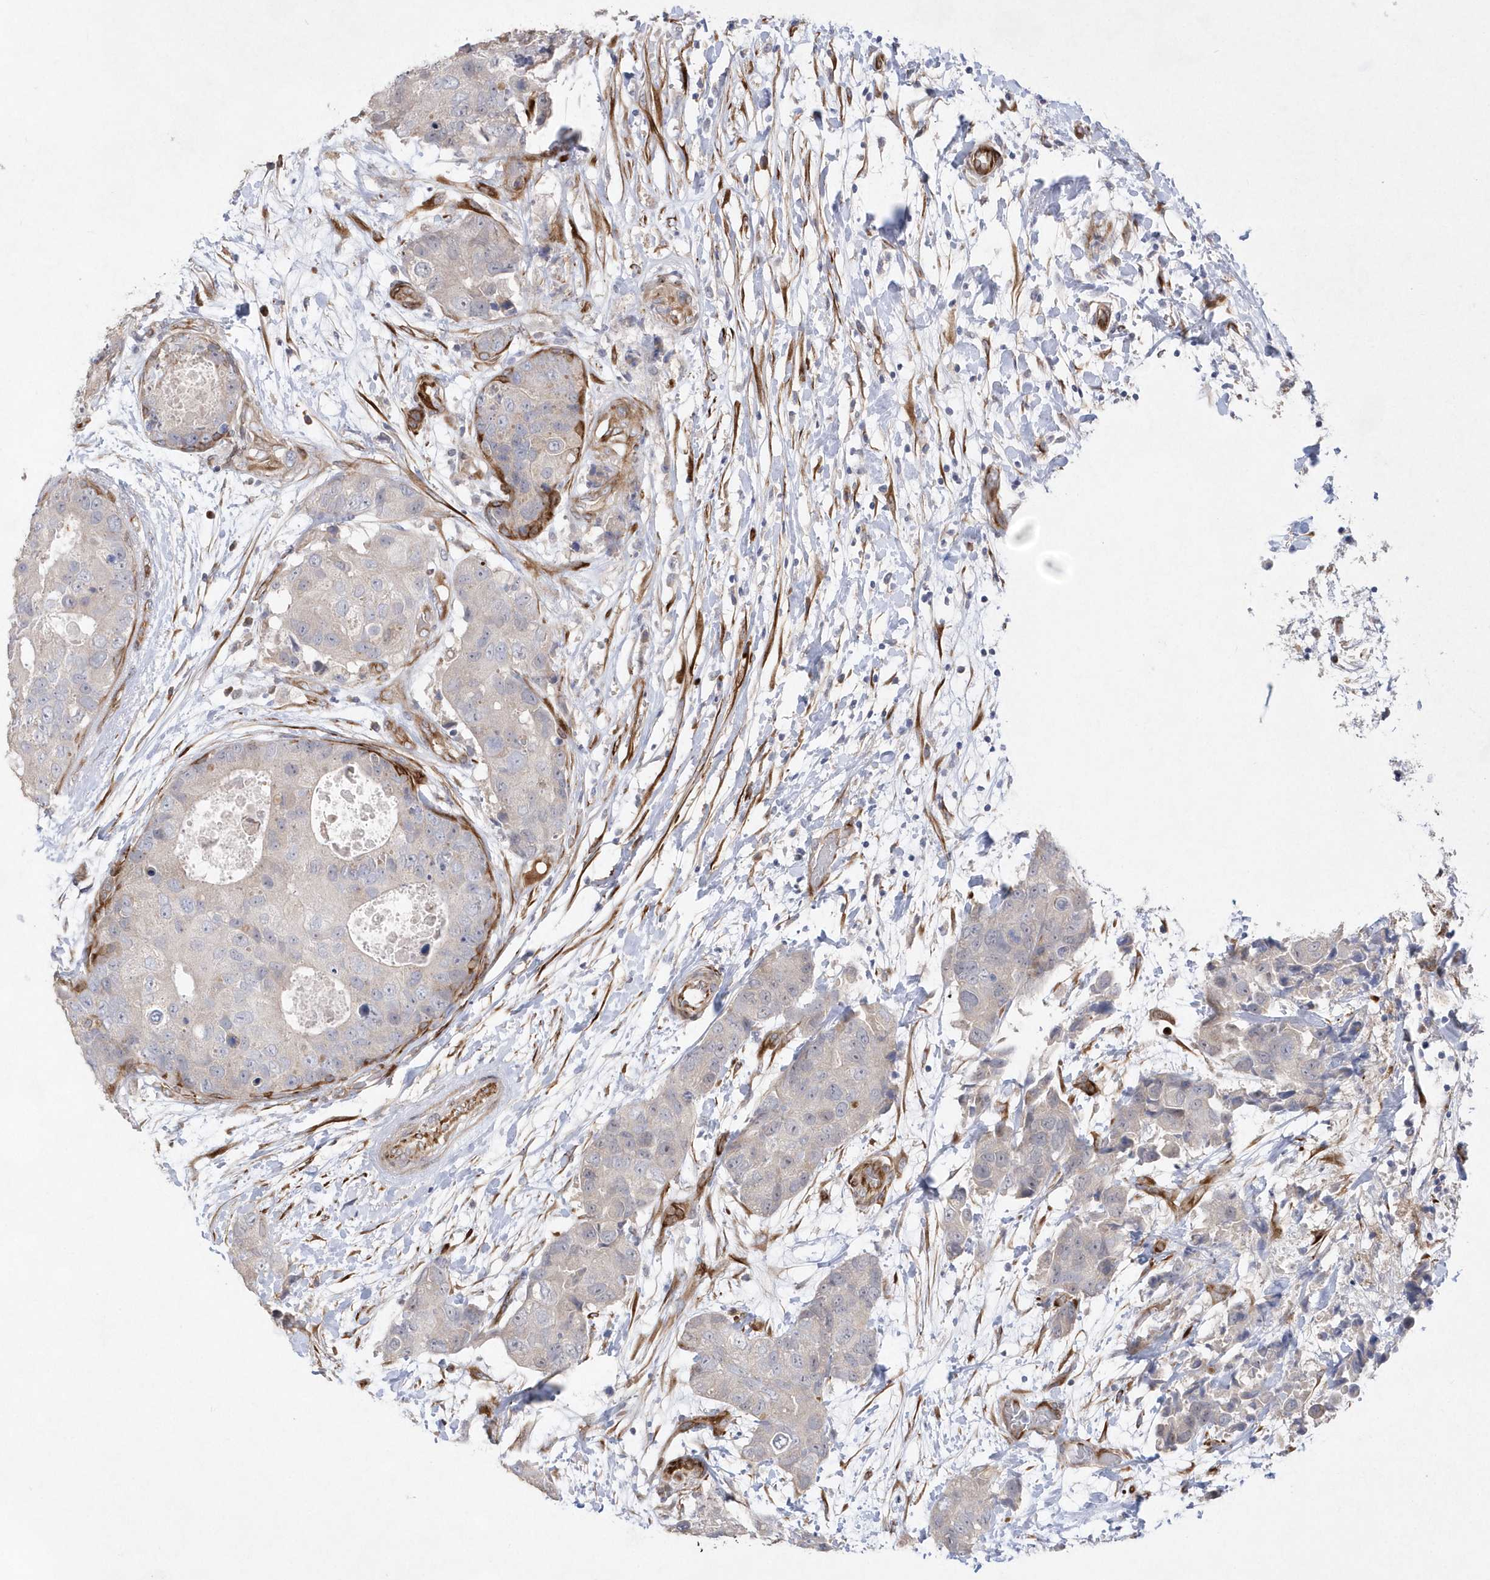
{"staining": {"intensity": "negative", "quantity": "none", "location": "none"}, "tissue": "breast cancer", "cell_type": "Tumor cells", "image_type": "cancer", "snomed": [{"axis": "morphology", "description": "Duct carcinoma"}, {"axis": "topography", "description": "Breast"}], "caption": "DAB (3,3'-diaminobenzidine) immunohistochemical staining of human breast infiltrating ductal carcinoma exhibits no significant positivity in tumor cells.", "gene": "TMEM132B", "patient": {"sex": "female", "age": 62}}